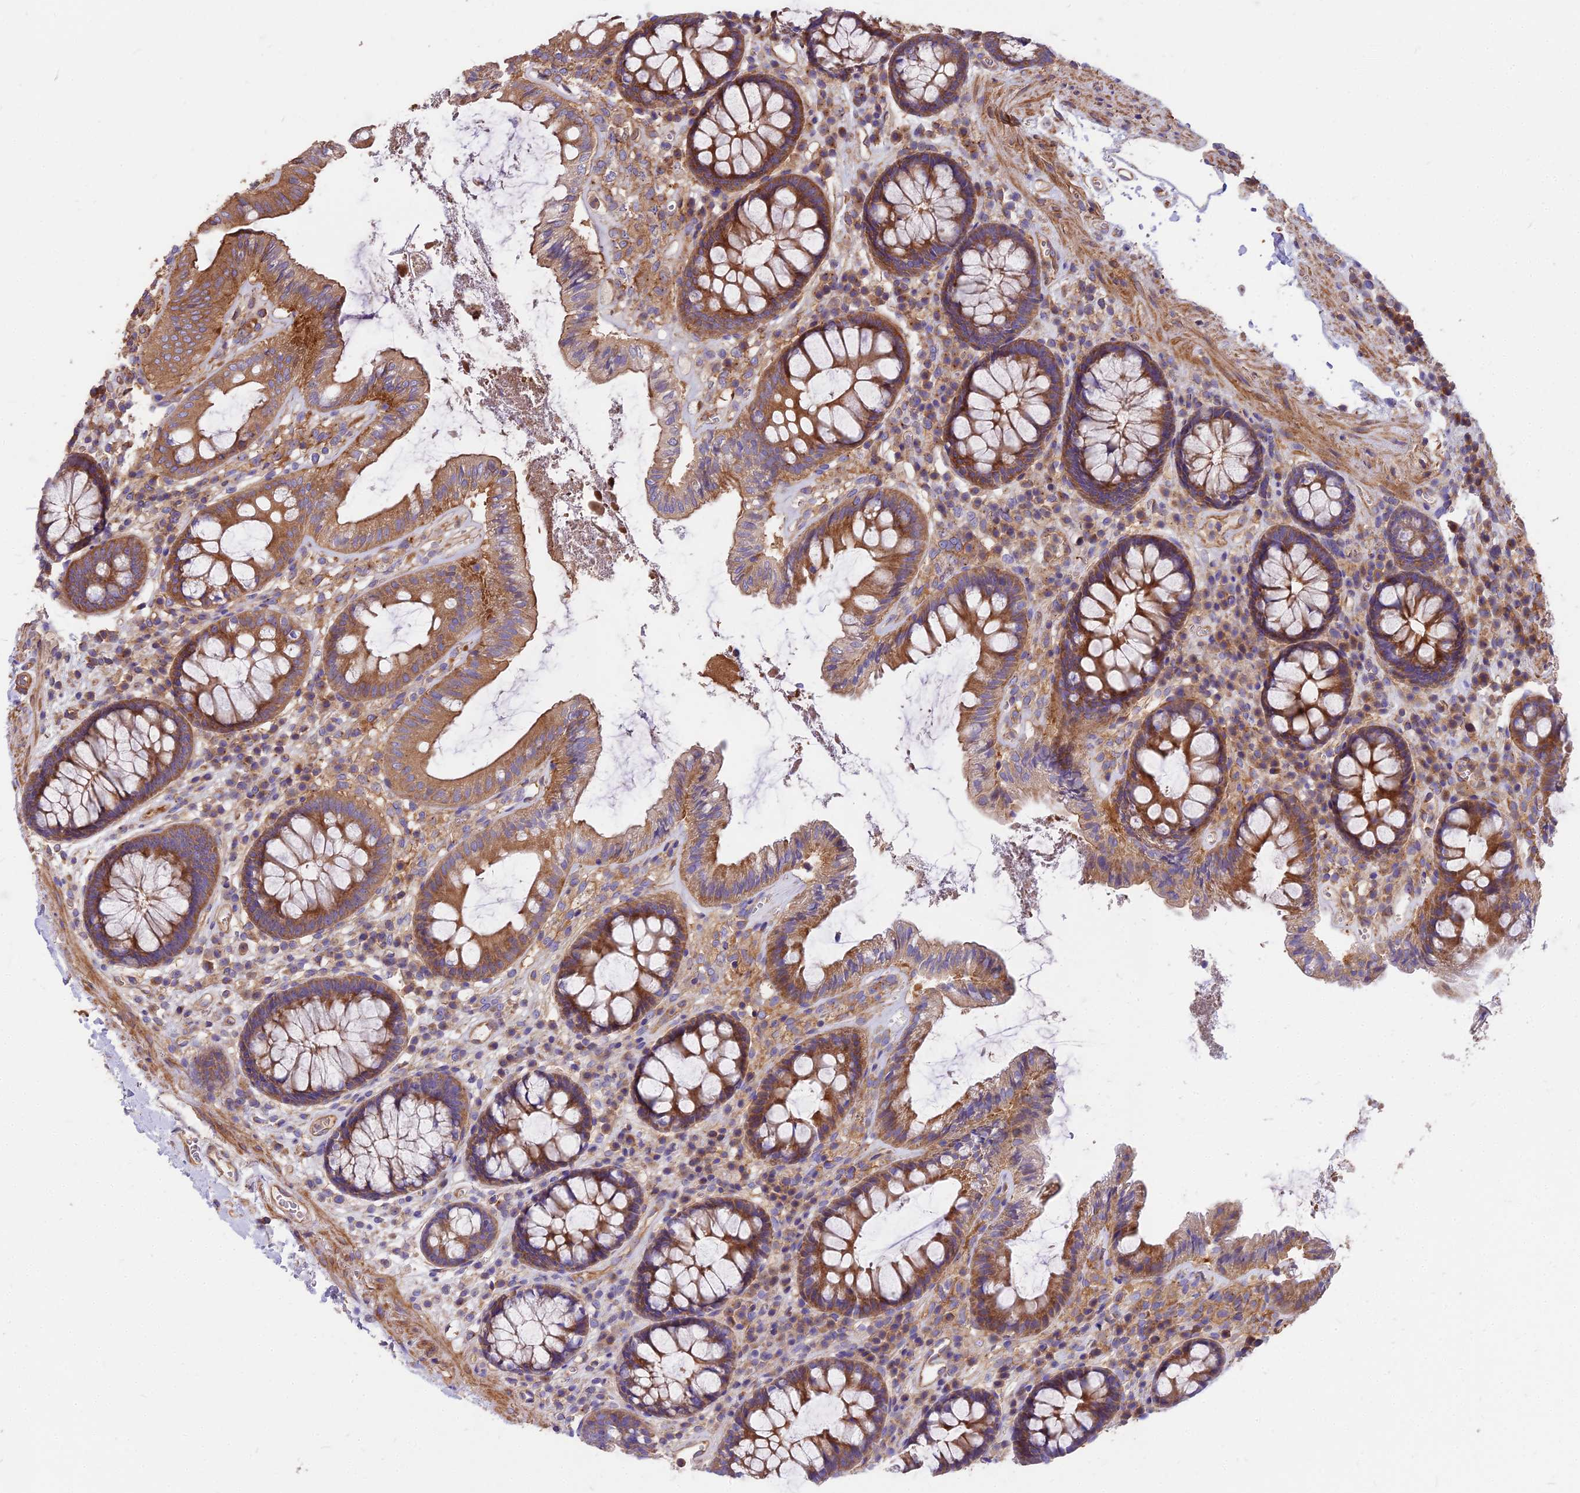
{"staining": {"intensity": "moderate", "quantity": ">75%", "location": "cytoplasmic/membranous"}, "tissue": "colon", "cell_type": "Endothelial cells", "image_type": "normal", "snomed": [{"axis": "morphology", "description": "Normal tissue, NOS"}, {"axis": "topography", "description": "Colon"}], "caption": "IHC histopathology image of benign colon: colon stained using immunohistochemistry demonstrates medium levels of moderate protein expression localized specifically in the cytoplasmic/membranous of endothelial cells, appearing as a cytoplasmic/membranous brown color.", "gene": "DCTN3", "patient": {"sex": "male", "age": 84}}